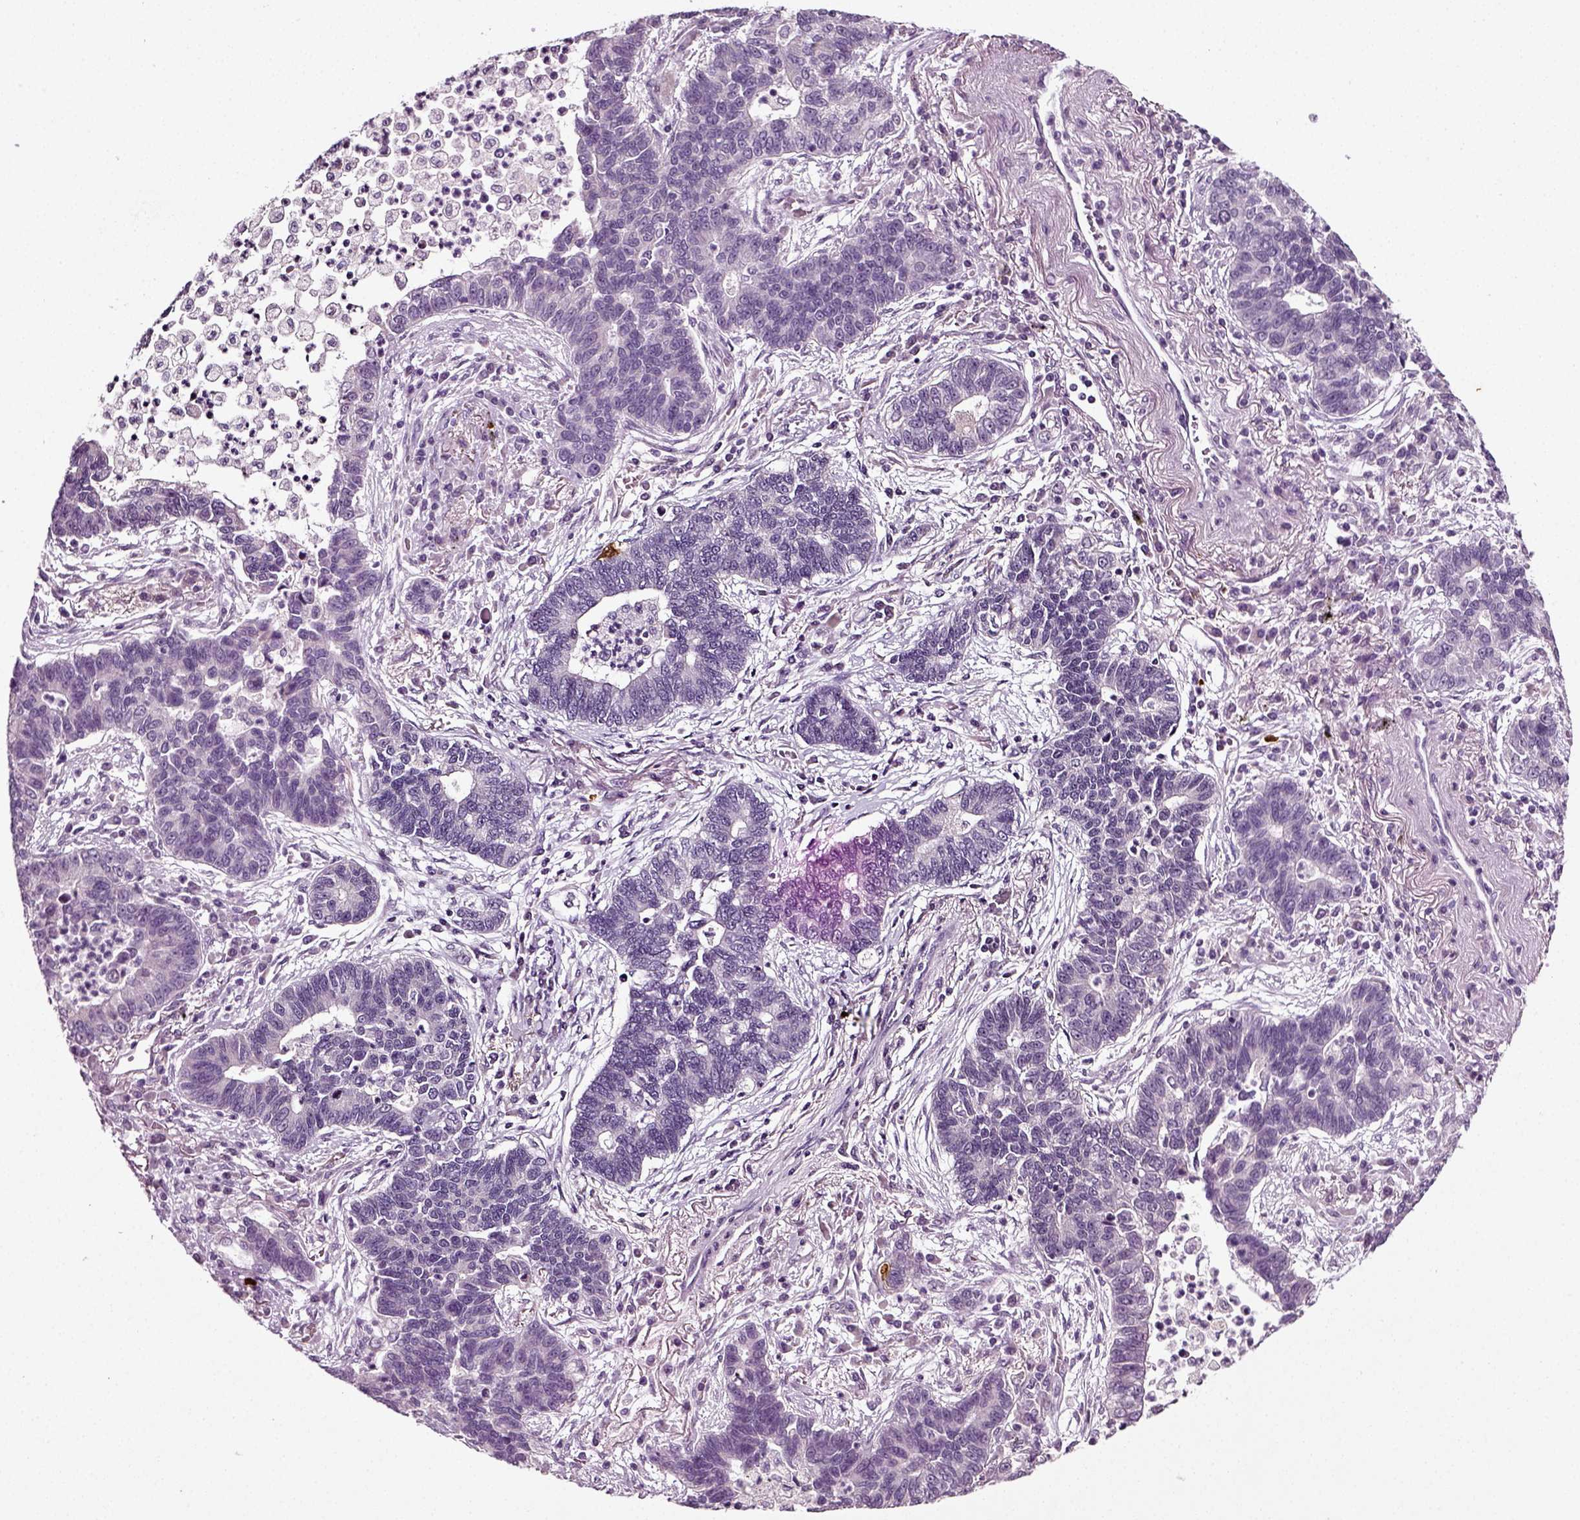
{"staining": {"intensity": "negative", "quantity": "none", "location": "none"}, "tissue": "lung cancer", "cell_type": "Tumor cells", "image_type": "cancer", "snomed": [{"axis": "morphology", "description": "Adenocarcinoma, NOS"}, {"axis": "topography", "description": "Lung"}], "caption": "The micrograph reveals no significant expression in tumor cells of lung cancer.", "gene": "SYNGAP1", "patient": {"sex": "female", "age": 57}}